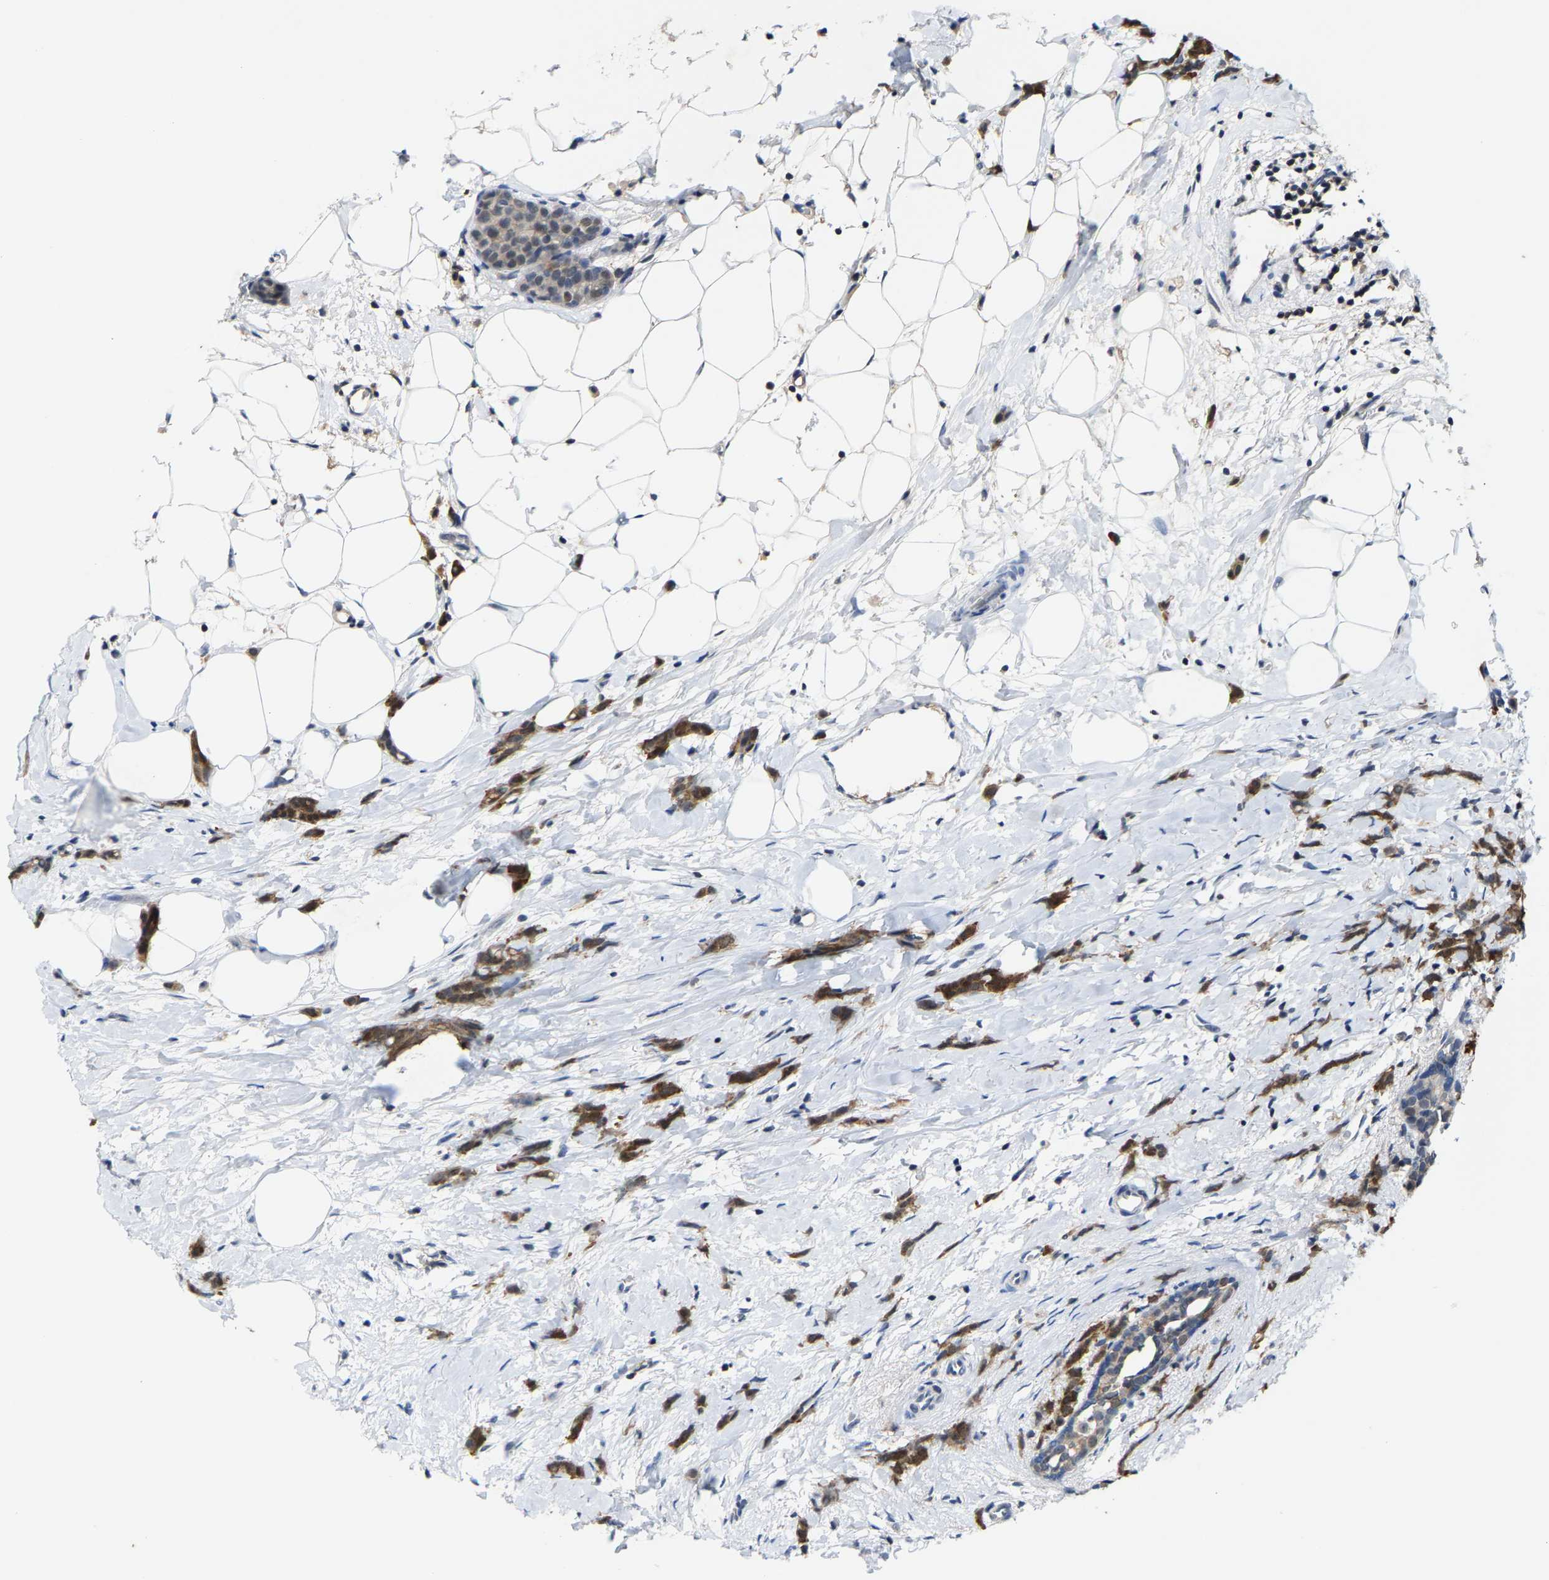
{"staining": {"intensity": "strong", "quantity": ">75%", "location": "cytoplasmic/membranous"}, "tissue": "breast cancer", "cell_type": "Tumor cells", "image_type": "cancer", "snomed": [{"axis": "morphology", "description": "Lobular carcinoma, in situ"}, {"axis": "morphology", "description": "Lobular carcinoma"}, {"axis": "topography", "description": "Breast"}], "caption": "The photomicrograph shows a brown stain indicating the presence of a protein in the cytoplasmic/membranous of tumor cells in breast cancer.", "gene": "FGD3", "patient": {"sex": "female", "age": 41}}